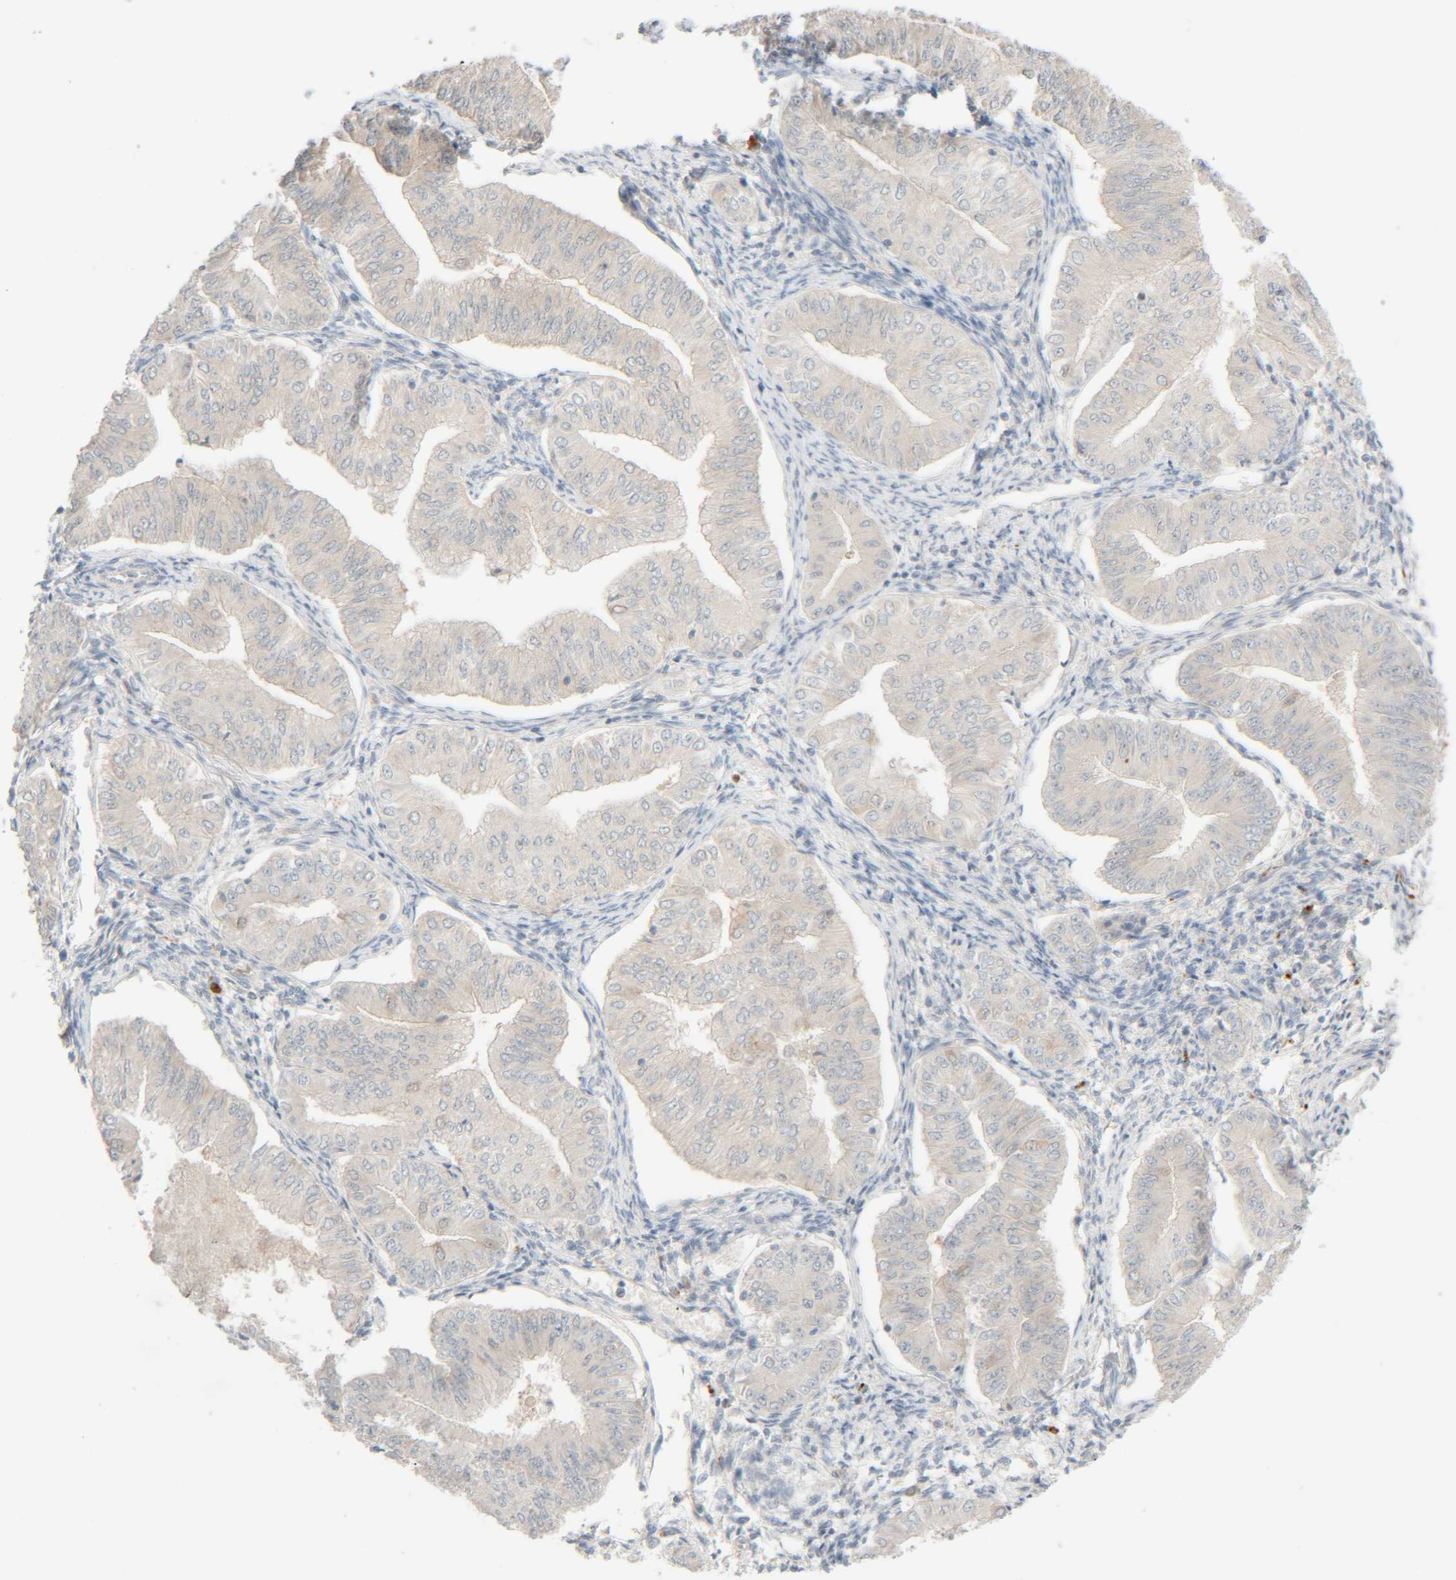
{"staining": {"intensity": "negative", "quantity": "none", "location": "none"}, "tissue": "endometrial cancer", "cell_type": "Tumor cells", "image_type": "cancer", "snomed": [{"axis": "morphology", "description": "Normal tissue, NOS"}, {"axis": "morphology", "description": "Adenocarcinoma, NOS"}, {"axis": "topography", "description": "Endometrium"}], "caption": "Human endometrial cancer stained for a protein using immunohistochemistry exhibits no expression in tumor cells.", "gene": "CHKA", "patient": {"sex": "female", "age": 53}}